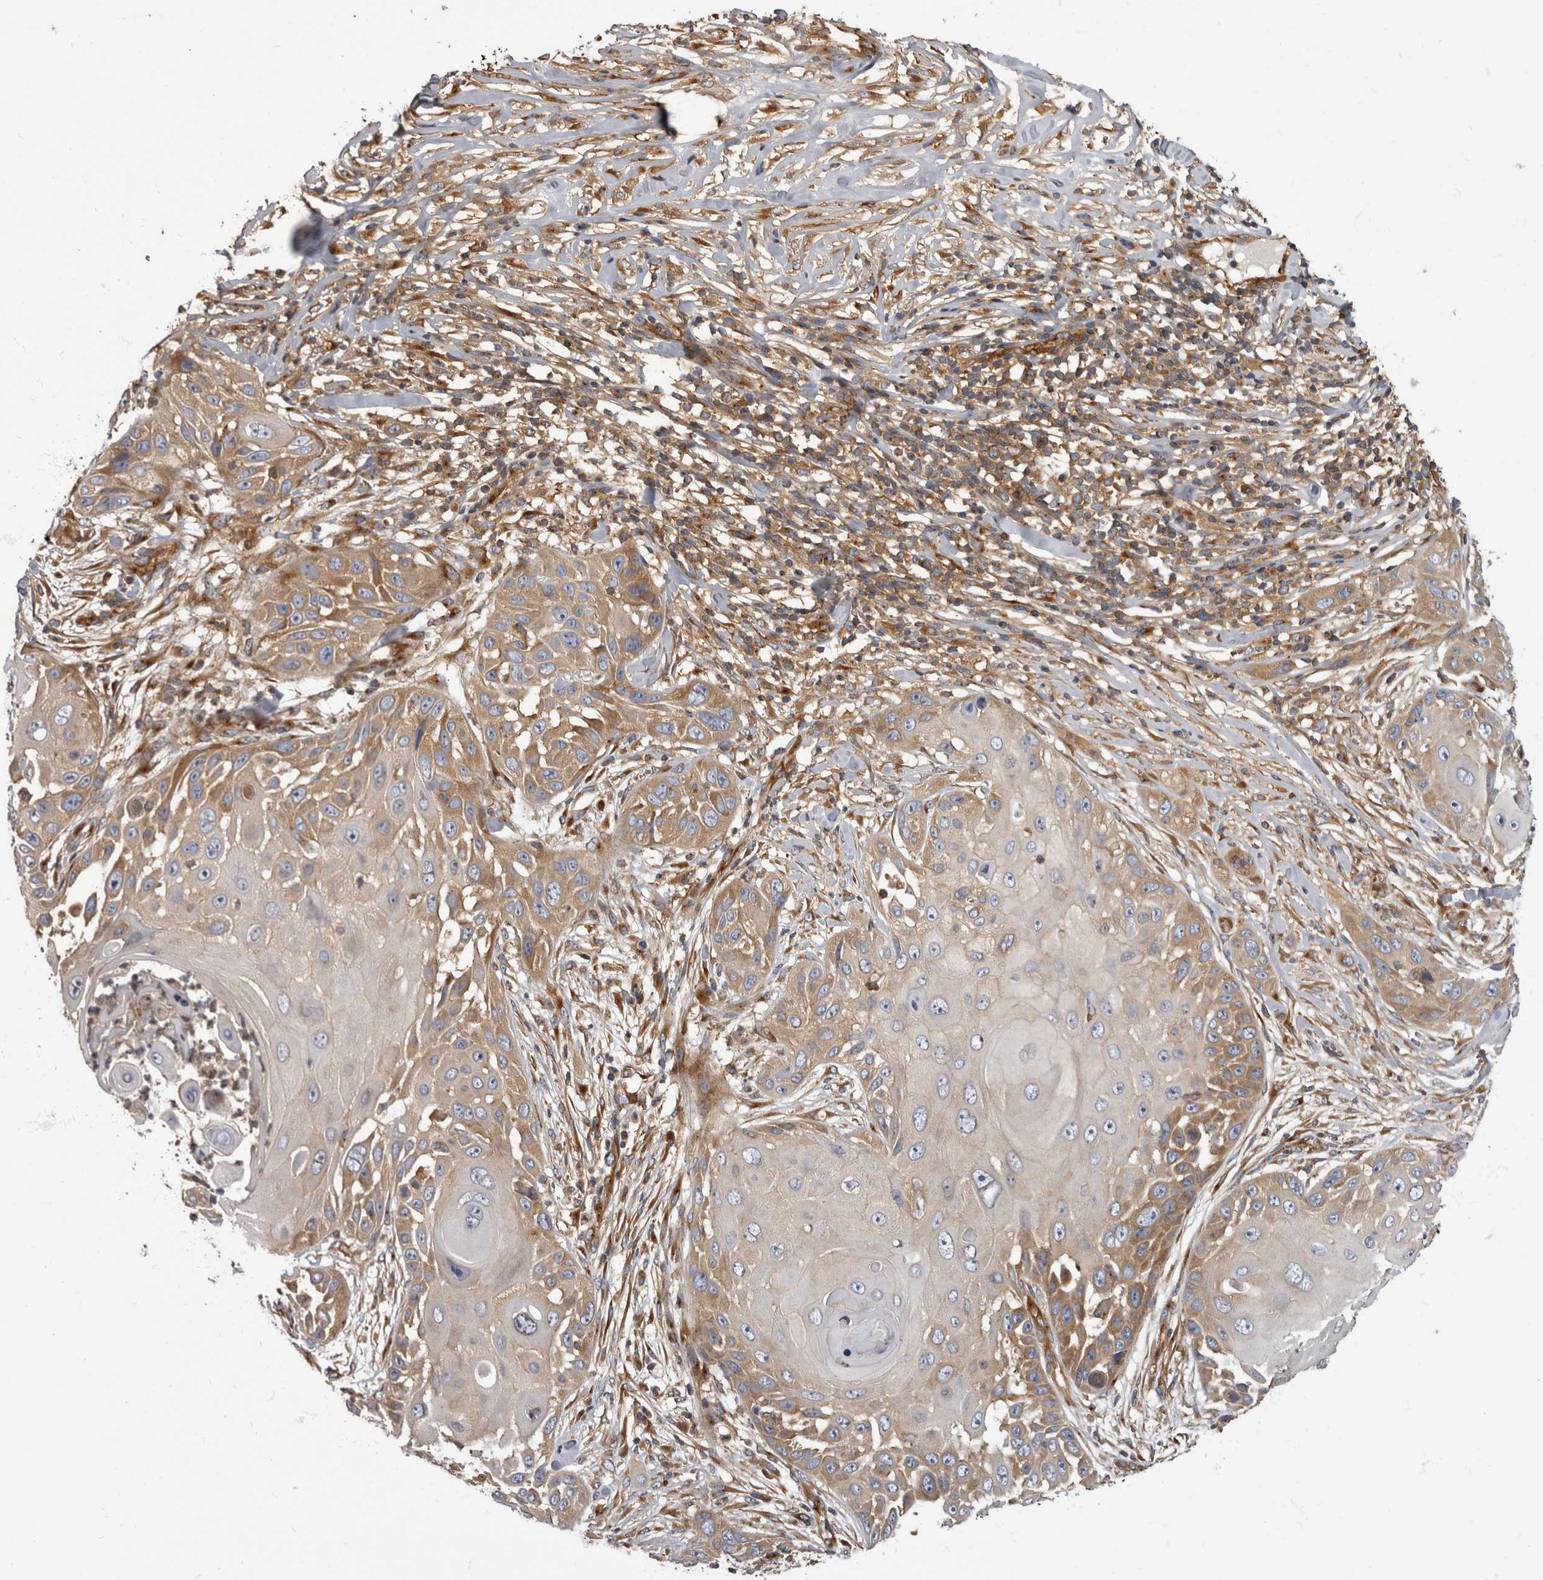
{"staining": {"intensity": "moderate", "quantity": "25%-75%", "location": "cytoplasmic/membranous"}, "tissue": "skin cancer", "cell_type": "Tumor cells", "image_type": "cancer", "snomed": [{"axis": "morphology", "description": "Squamous cell carcinoma, NOS"}, {"axis": "topography", "description": "Skin"}], "caption": "Squamous cell carcinoma (skin) stained with a protein marker shows moderate staining in tumor cells.", "gene": "HOOK3", "patient": {"sex": "female", "age": 44}}